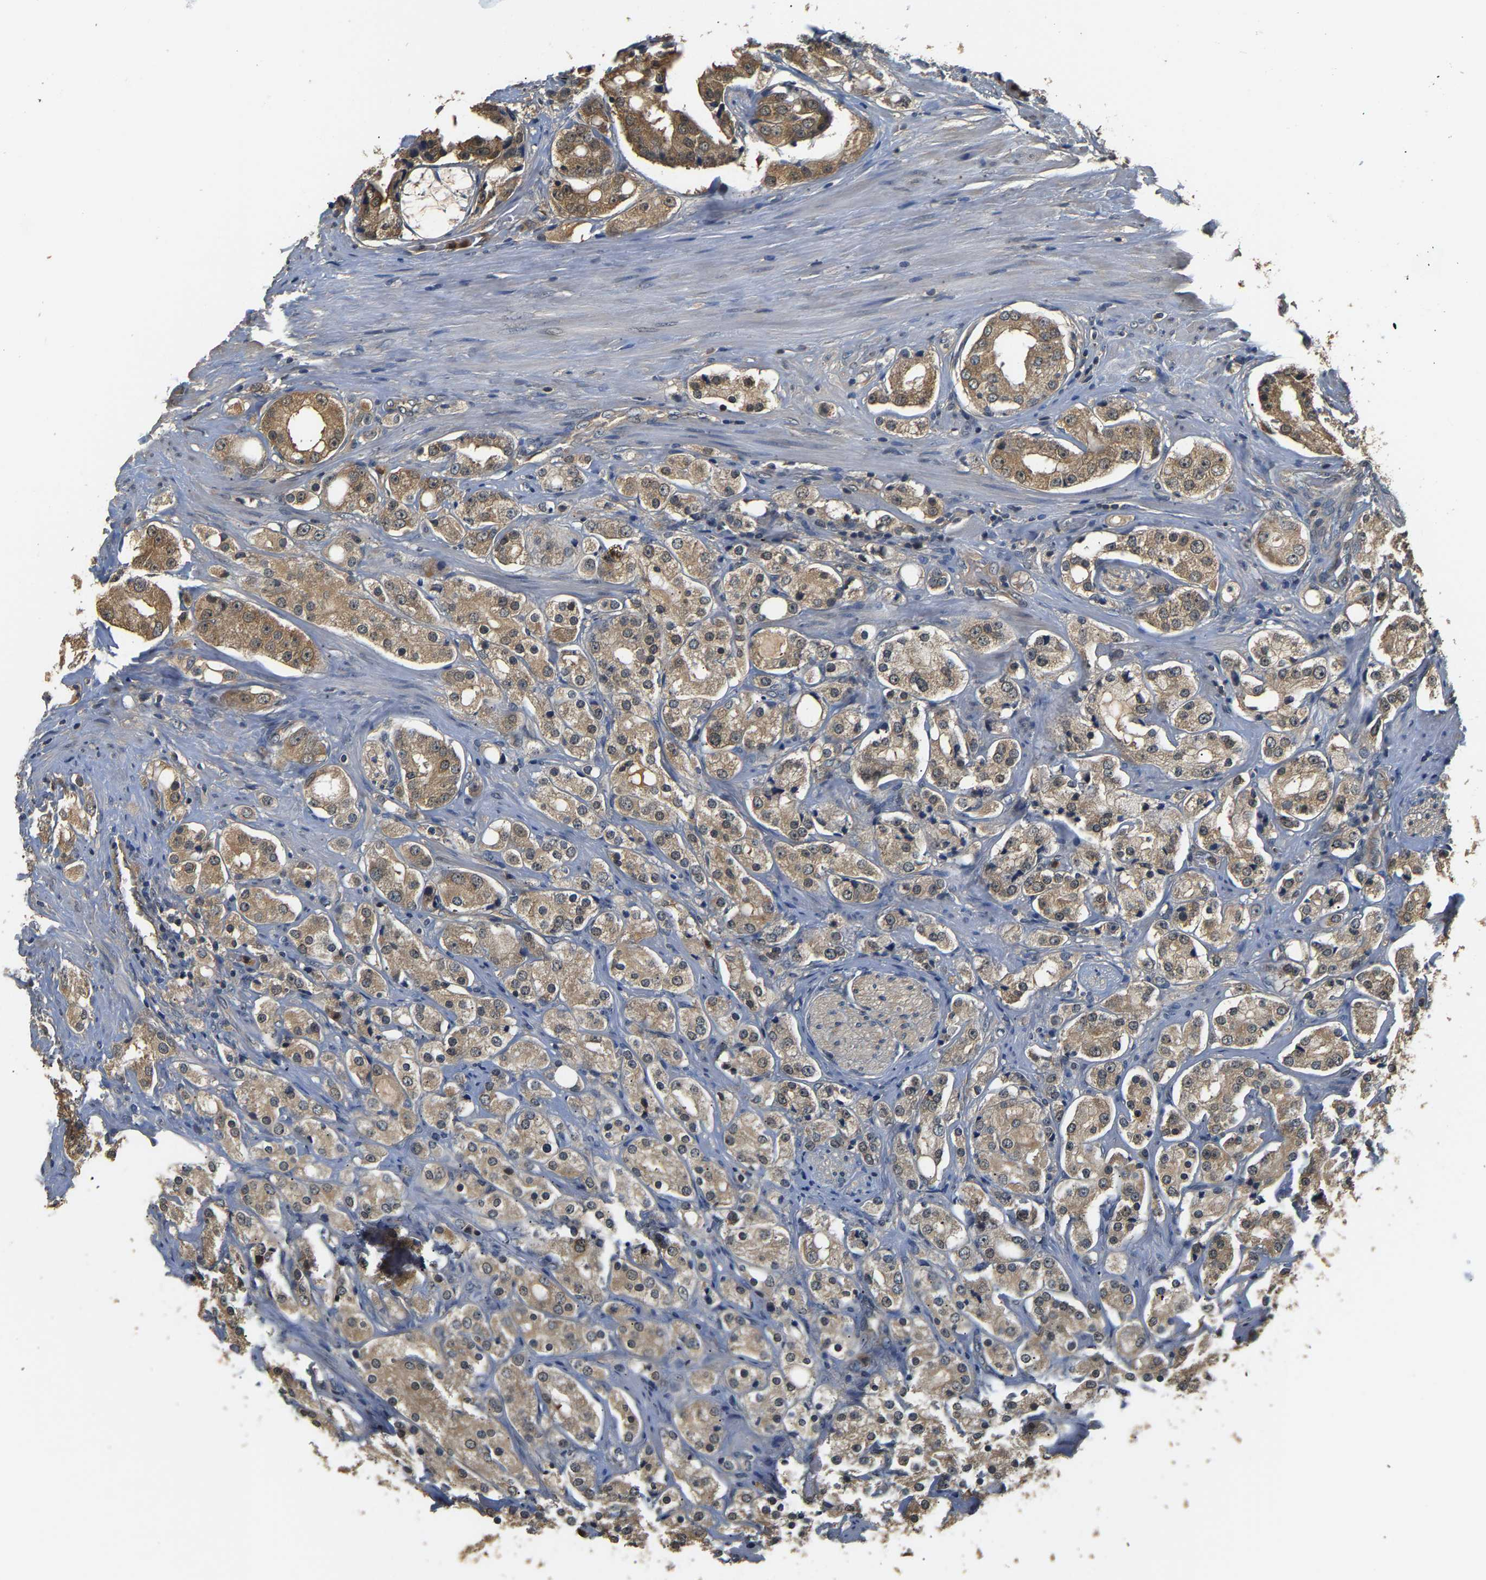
{"staining": {"intensity": "weak", "quantity": ">75%", "location": "cytoplasmic/membranous"}, "tissue": "prostate cancer", "cell_type": "Tumor cells", "image_type": "cancer", "snomed": [{"axis": "morphology", "description": "Adenocarcinoma, High grade"}, {"axis": "topography", "description": "Prostate"}], "caption": "A photomicrograph of prostate cancer stained for a protein exhibits weak cytoplasmic/membranous brown staining in tumor cells. (brown staining indicates protein expression, while blue staining denotes nuclei).", "gene": "GPI", "patient": {"sex": "male", "age": 68}}